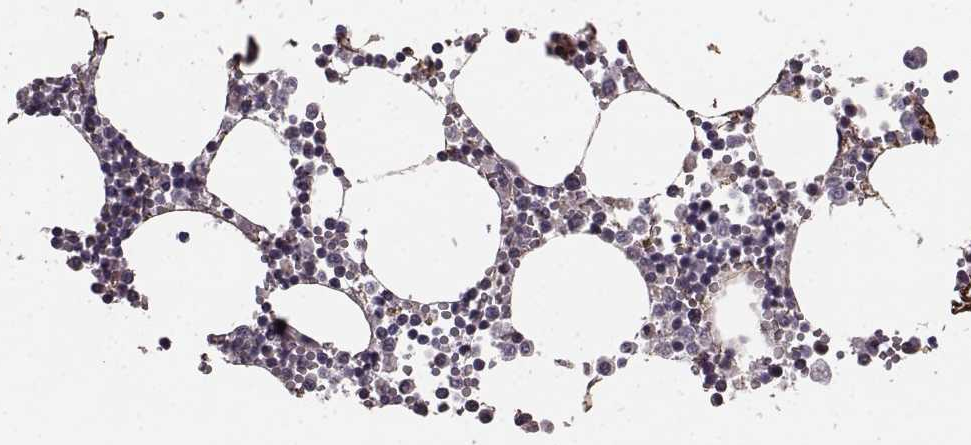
{"staining": {"intensity": "weak", "quantity": "<25%", "location": "cytoplasmic/membranous"}, "tissue": "bone marrow", "cell_type": "Hematopoietic cells", "image_type": "normal", "snomed": [{"axis": "morphology", "description": "Normal tissue, NOS"}, {"axis": "topography", "description": "Bone marrow"}], "caption": "IHC histopathology image of unremarkable bone marrow: bone marrow stained with DAB displays no significant protein positivity in hematopoietic cells. (DAB (3,3'-diaminobenzidine) immunohistochemistry visualized using brightfield microscopy, high magnification).", "gene": "NTF3", "patient": {"sex": "male", "age": 54}}